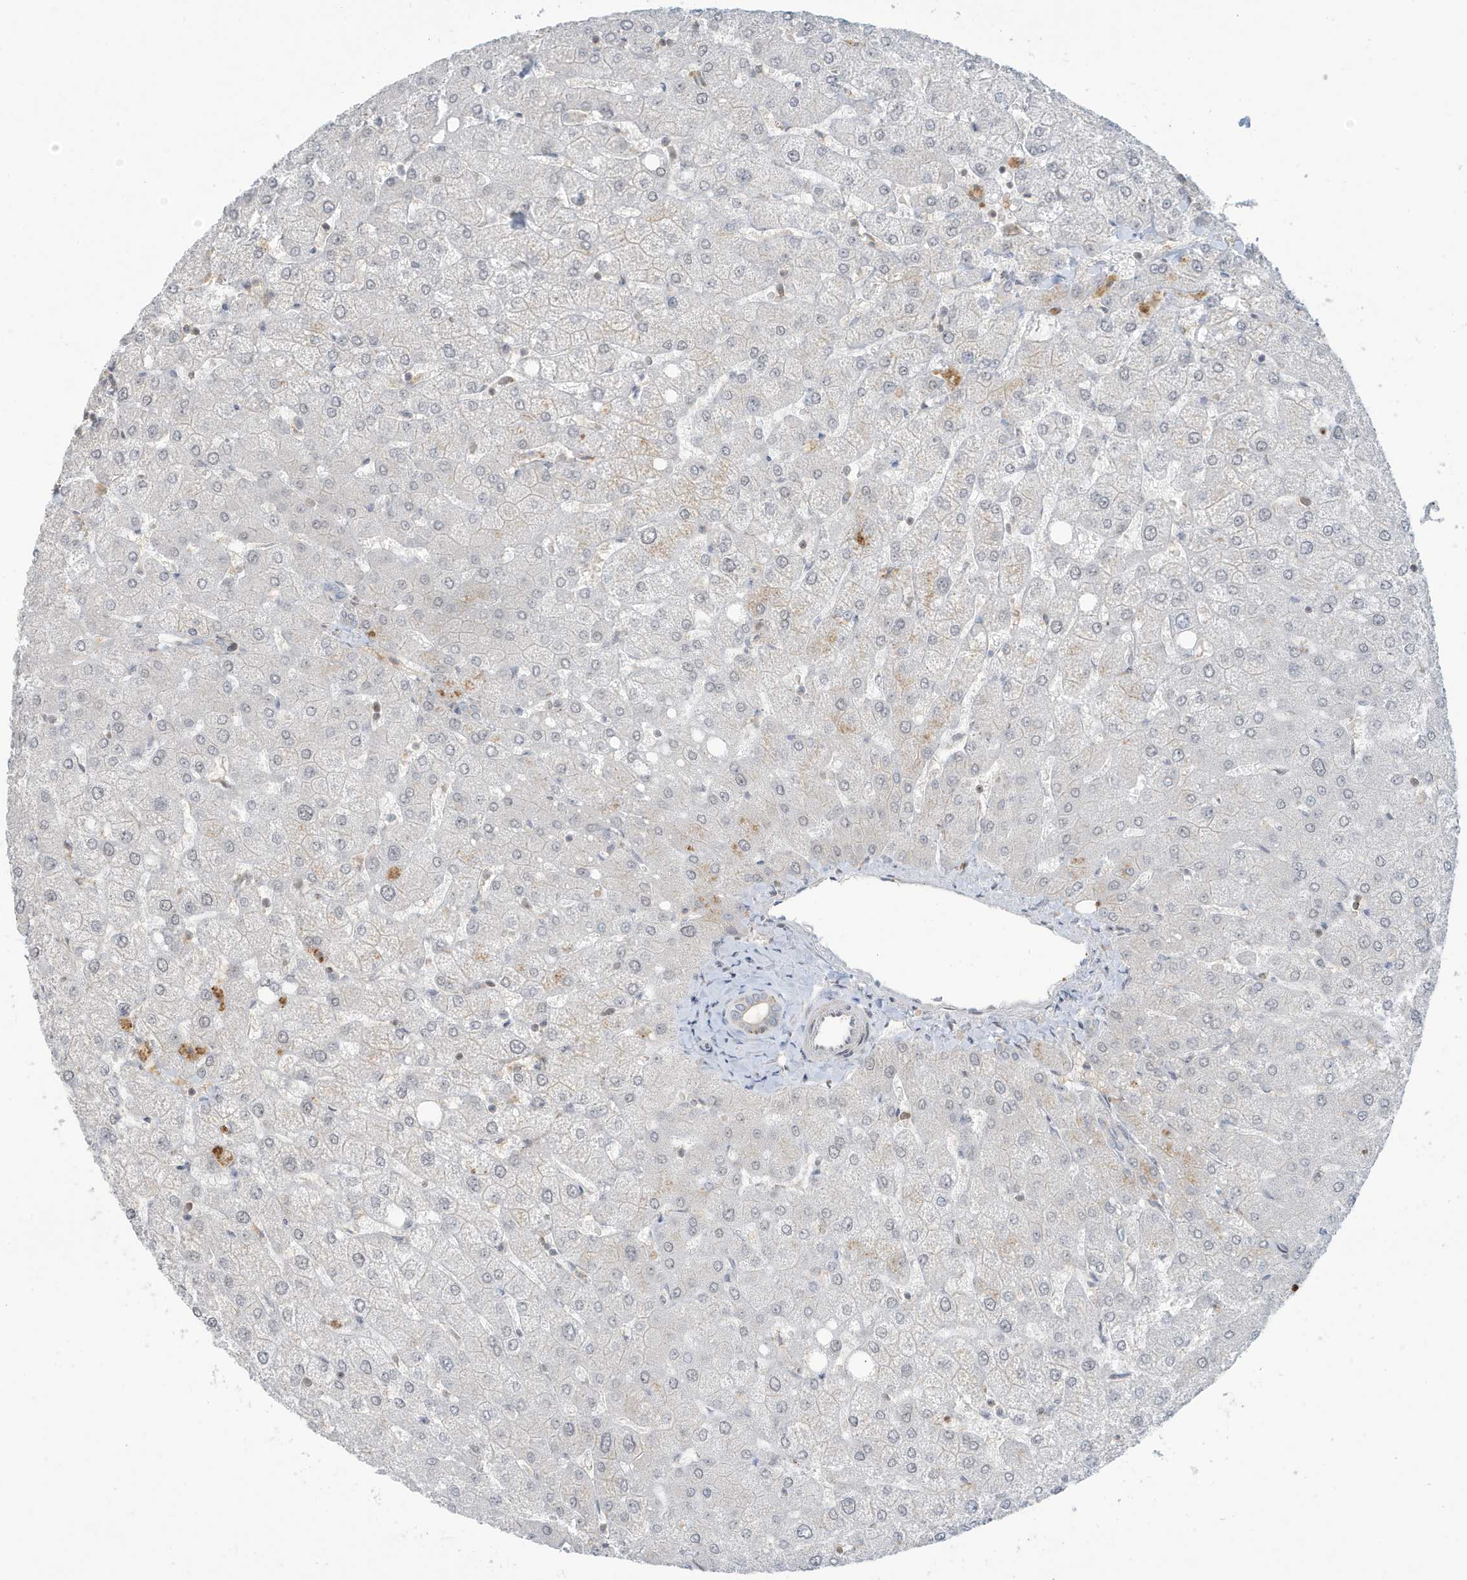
{"staining": {"intensity": "negative", "quantity": "none", "location": "none"}, "tissue": "liver", "cell_type": "Cholangiocytes", "image_type": "normal", "snomed": [{"axis": "morphology", "description": "Normal tissue, NOS"}, {"axis": "topography", "description": "Liver"}], "caption": "Normal liver was stained to show a protein in brown. There is no significant positivity in cholangiocytes. Brightfield microscopy of immunohistochemistry stained with DAB (brown) and hematoxylin (blue), captured at high magnification.", "gene": "PRRT3", "patient": {"sex": "female", "age": 54}}